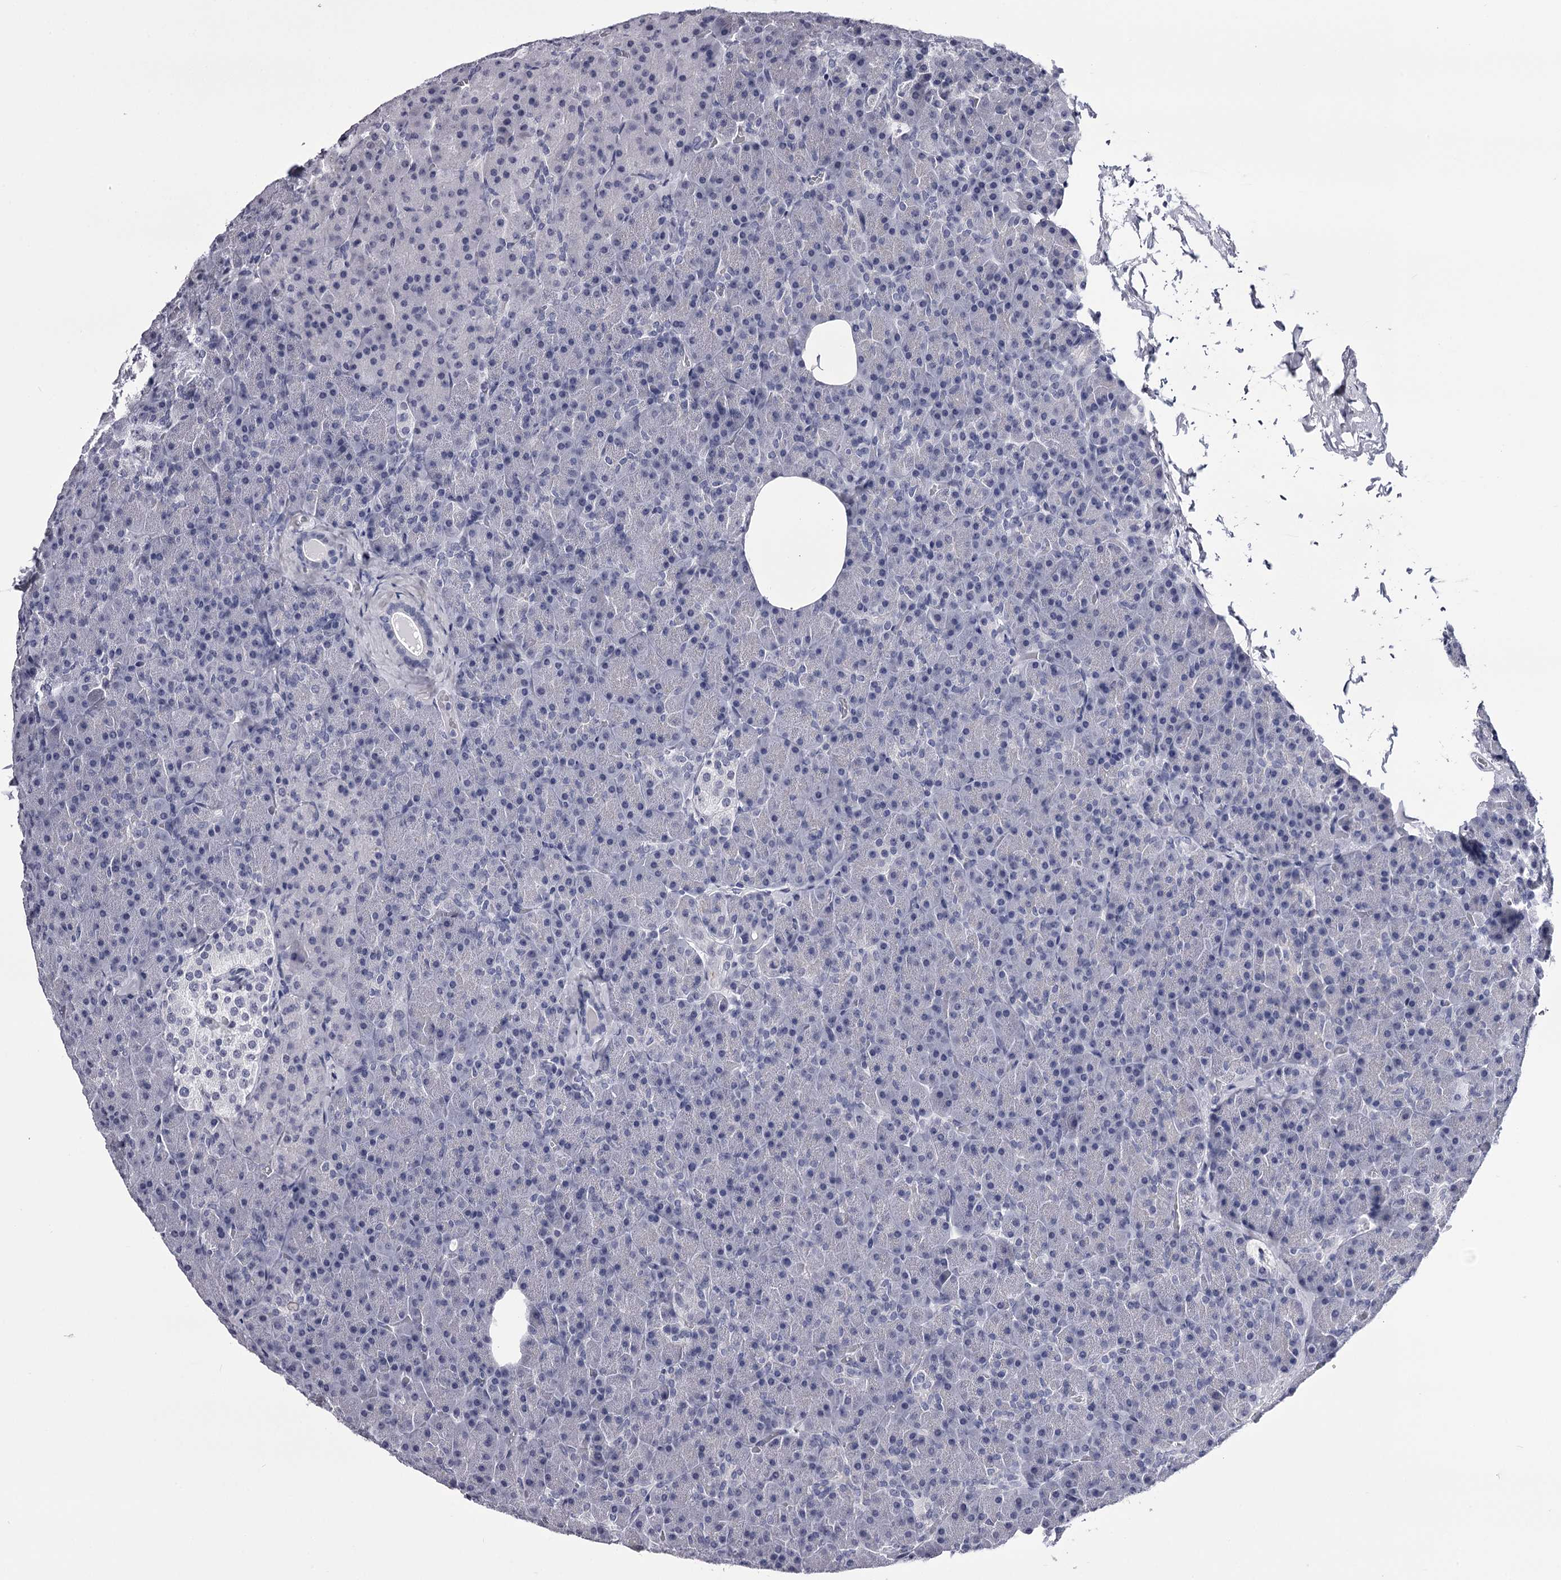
{"staining": {"intensity": "negative", "quantity": "none", "location": "none"}, "tissue": "pancreas", "cell_type": "Exocrine glandular cells", "image_type": "normal", "snomed": [{"axis": "morphology", "description": "Normal tissue, NOS"}, {"axis": "morphology", "description": "Carcinoid, malignant, NOS"}, {"axis": "topography", "description": "Pancreas"}], "caption": "DAB immunohistochemical staining of unremarkable human pancreas reveals no significant positivity in exocrine glandular cells. (Immunohistochemistry (ihc), brightfield microscopy, high magnification).", "gene": "OVOL2", "patient": {"sex": "female", "age": 35}}